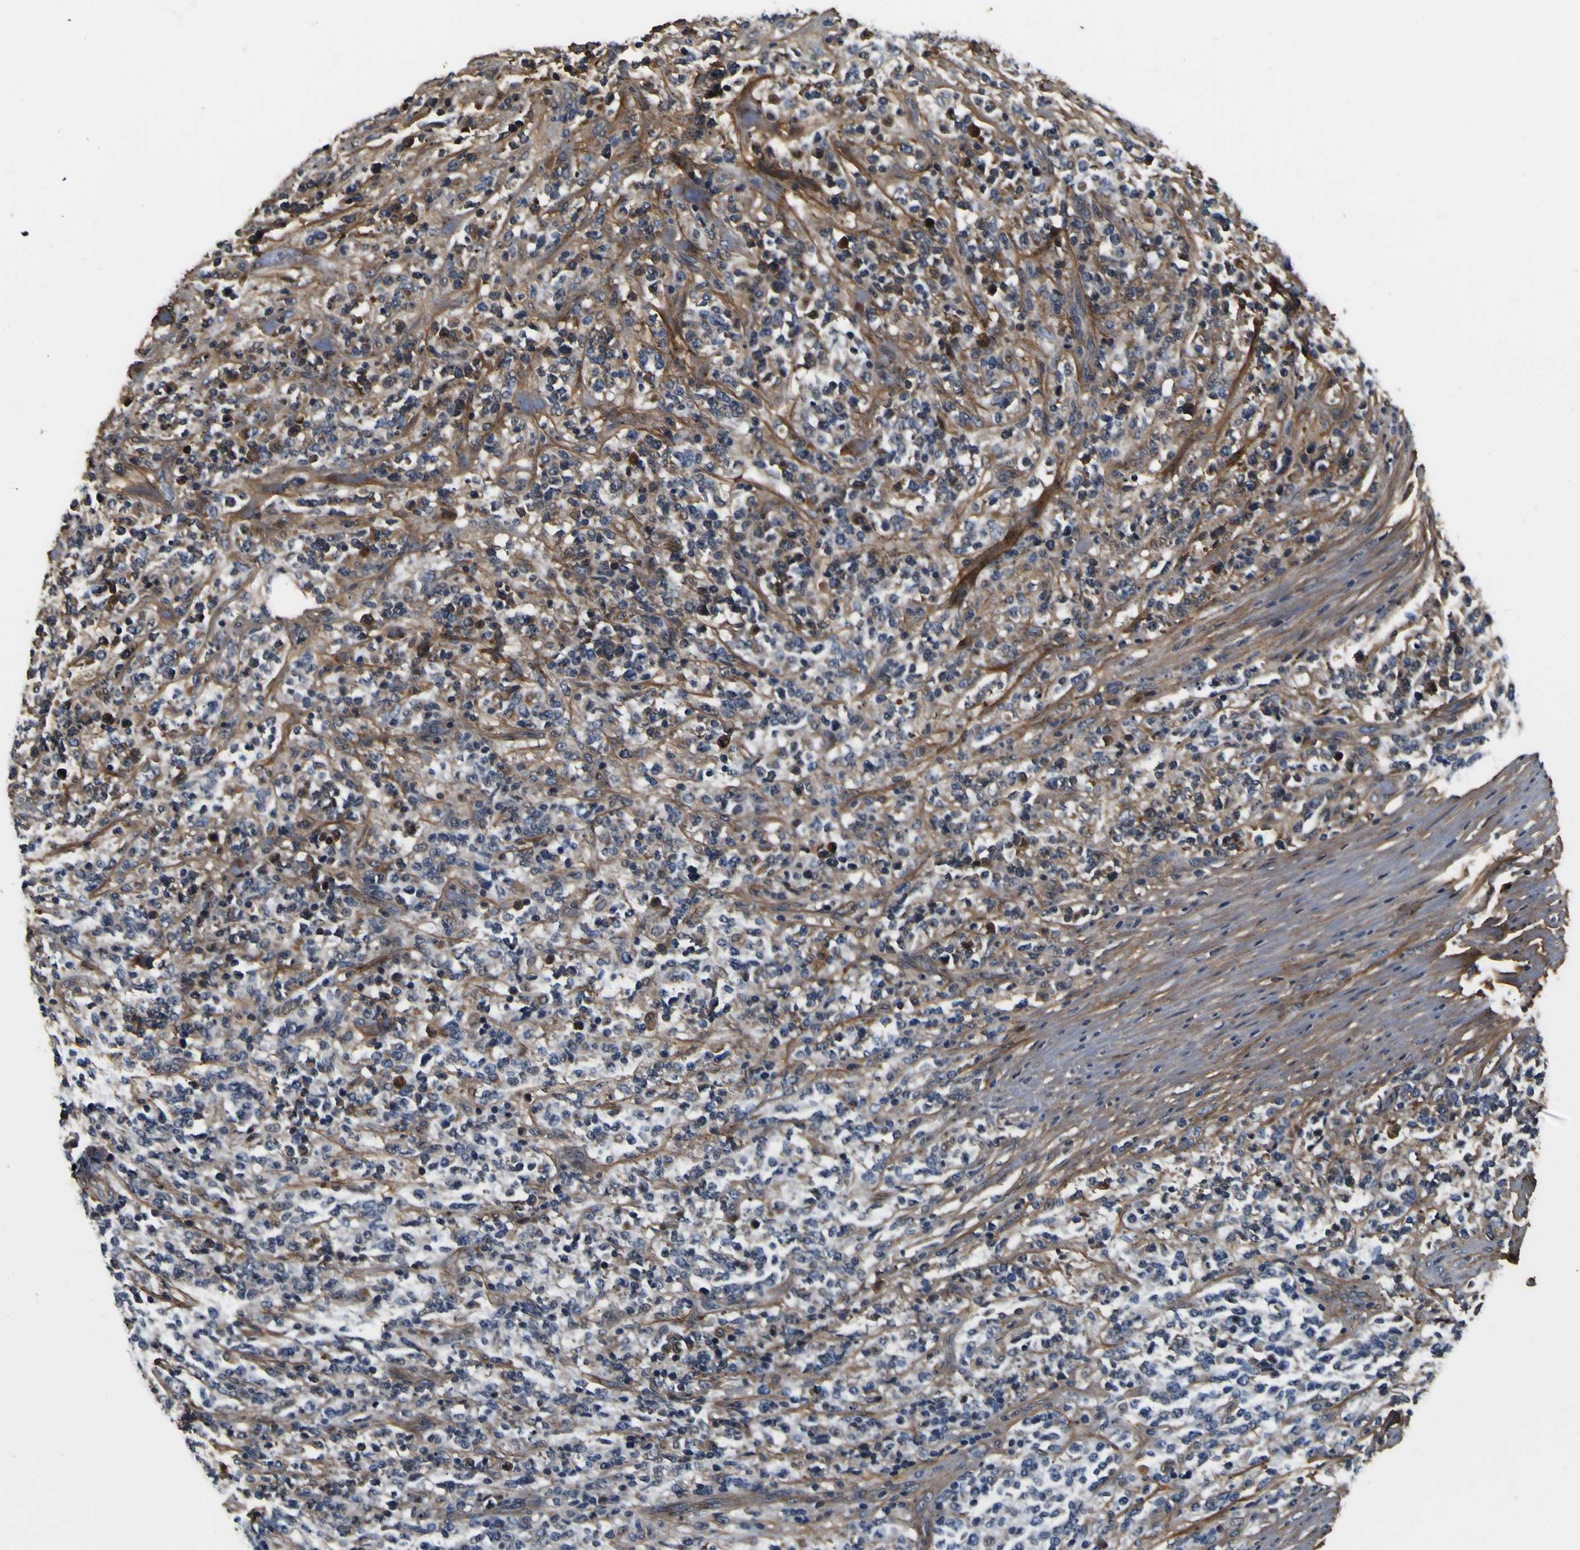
{"staining": {"intensity": "negative", "quantity": "none", "location": "none"}, "tissue": "lymphoma", "cell_type": "Tumor cells", "image_type": "cancer", "snomed": [{"axis": "morphology", "description": "Malignant lymphoma, non-Hodgkin's type, High grade"}, {"axis": "topography", "description": "Soft tissue"}], "caption": "Immunohistochemistry photomicrograph of high-grade malignant lymphoma, non-Hodgkin's type stained for a protein (brown), which demonstrates no expression in tumor cells.", "gene": "POSTN", "patient": {"sex": "male", "age": 18}}